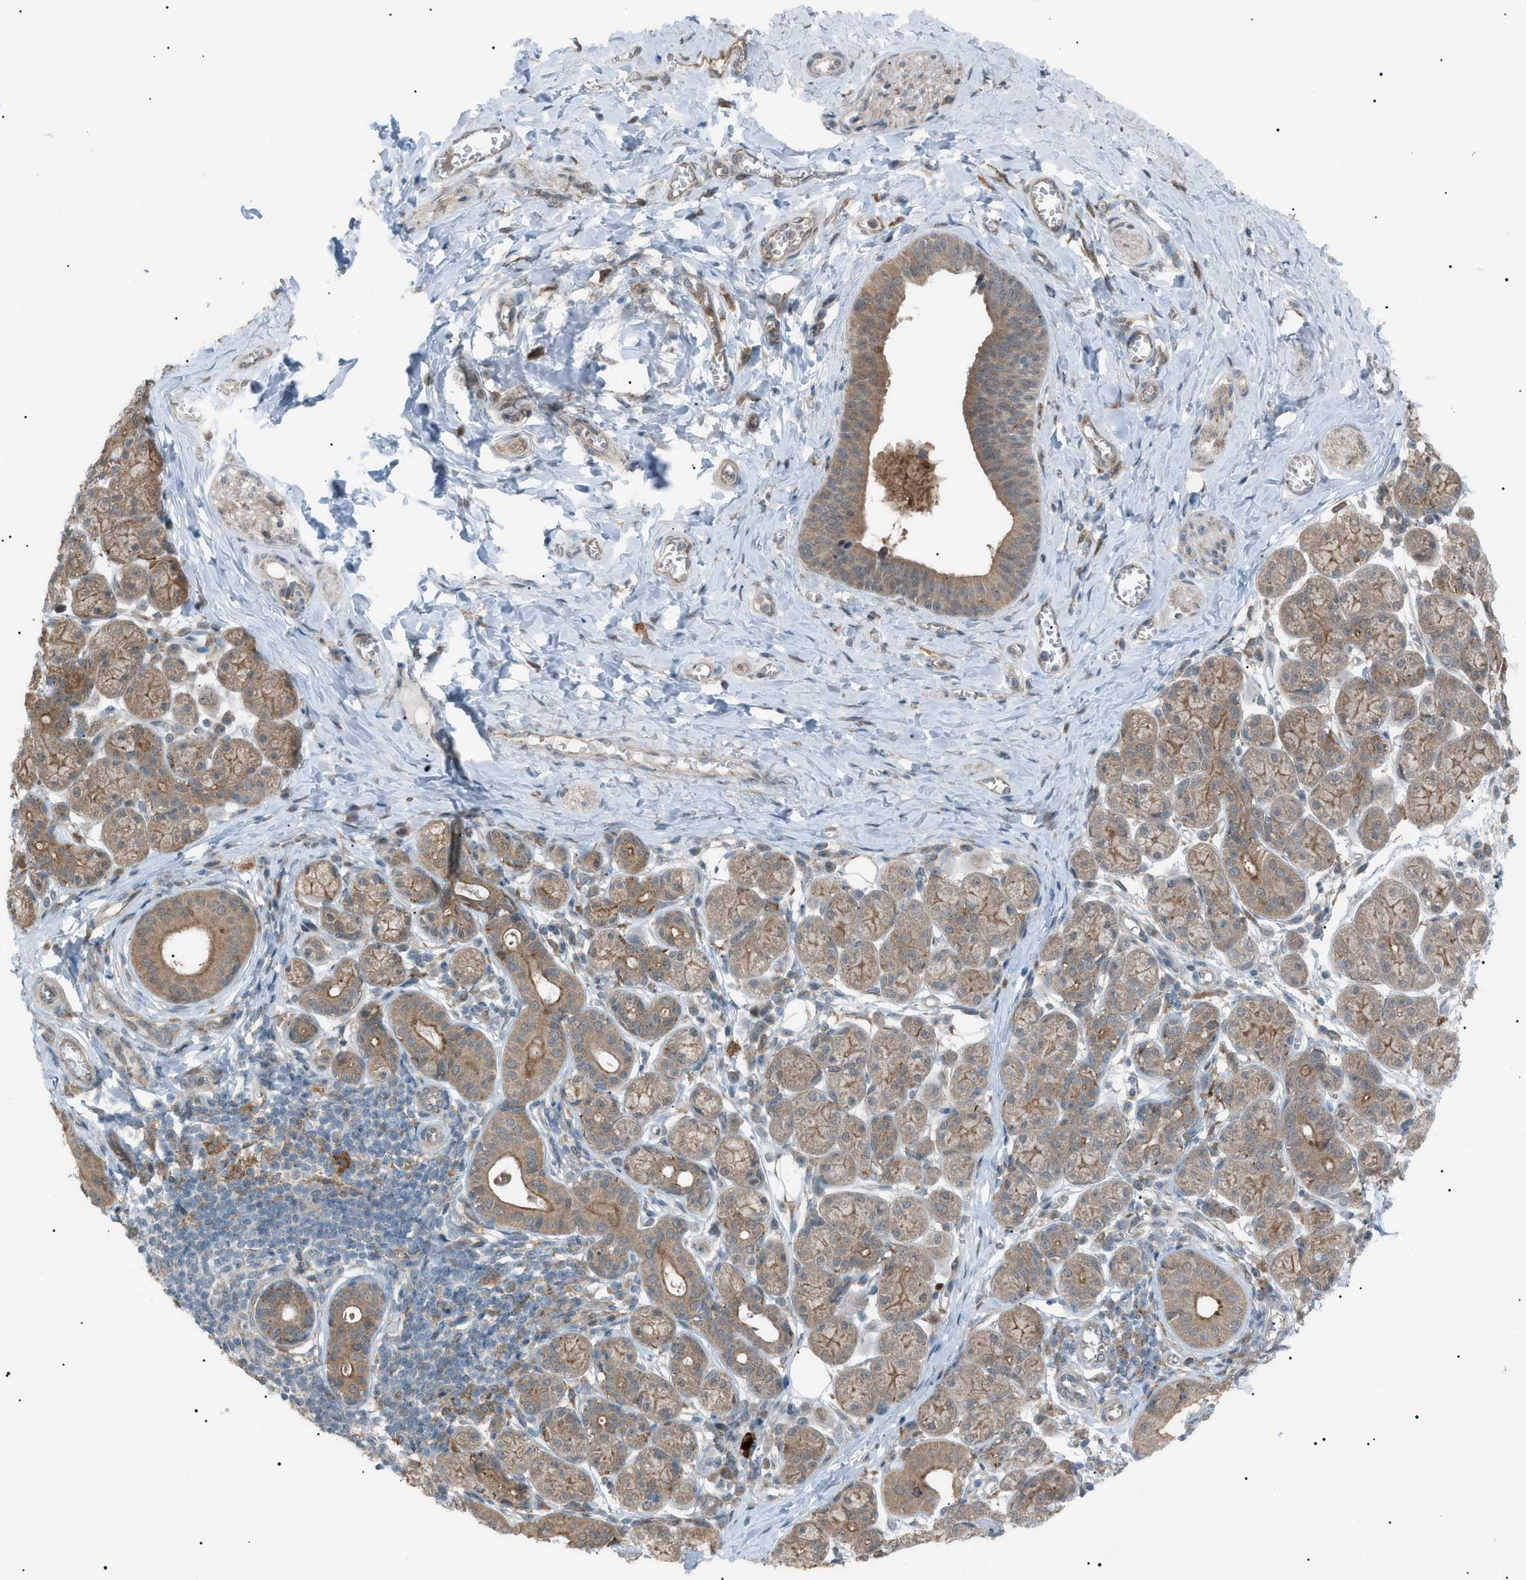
{"staining": {"intensity": "moderate", "quantity": ">75%", "location": "cytoplasmic/membranous"}, "tissue": "salivary gland", "cell_type": "Glandular cells", "image_type": "normal", "snomed": [{"axis": "morphology", "description": "Normal tissue, NOS"}, {"axis": "morphology", "description": "Inflammation, NOS"}, {"axis": "topography", "description": "Lymph node"}, {"axis": "topography", "description": "Salivary gland"}], "caption": "A high-resolution photomicrograph shows immunohistochemistry staining of benign salivary gland, which displays moderate cytoplasmic/membranous staining in approximately >75% of glandular cells.", "gene": "LPIN2", "patient": {"sex": "male", "age": 3}}